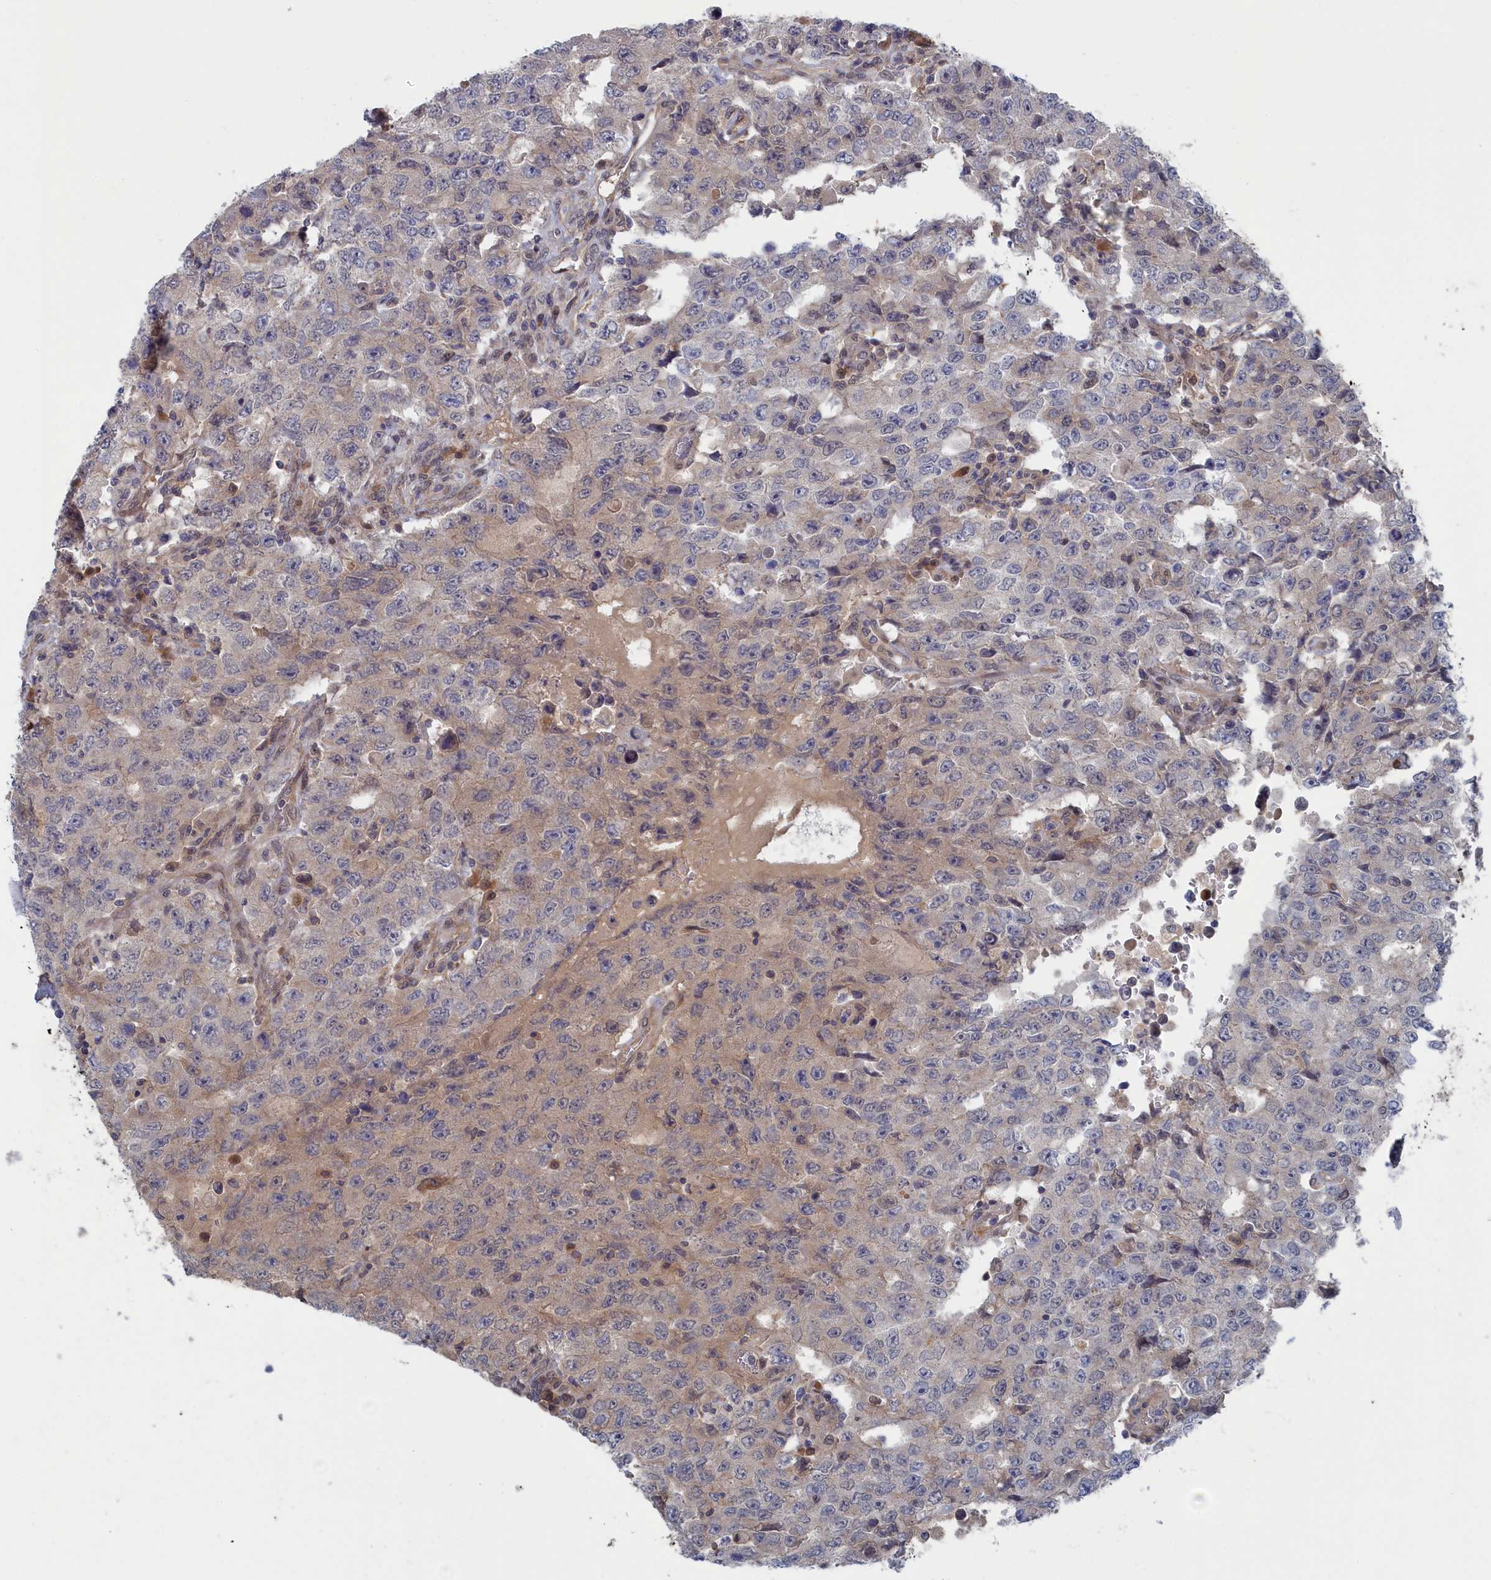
{"staining": {"intensity": "weak", "quantity": "<25%", "location": "cytoplasmic/membranous"}, "tissue": "testis cancer", "cell_type": "Tumor cells", "image_type": "cancer", "snomed": [{"axis": "morphology", "description": "Carcinoma, Embryonal, NOS"}, {"axis": "topography", "description": "Testis"}], "caption": "Immunohistochemistry photomicrograph of neoplastic tissue: testis embryonal carcinoma stained with DAB reveals no significant protein expression in tumor cells. (DAB immunohistochemistry with hematoxylin counter stain).", "gene": "IRGQ", "patient": {"sex": "male", "age": 26}}